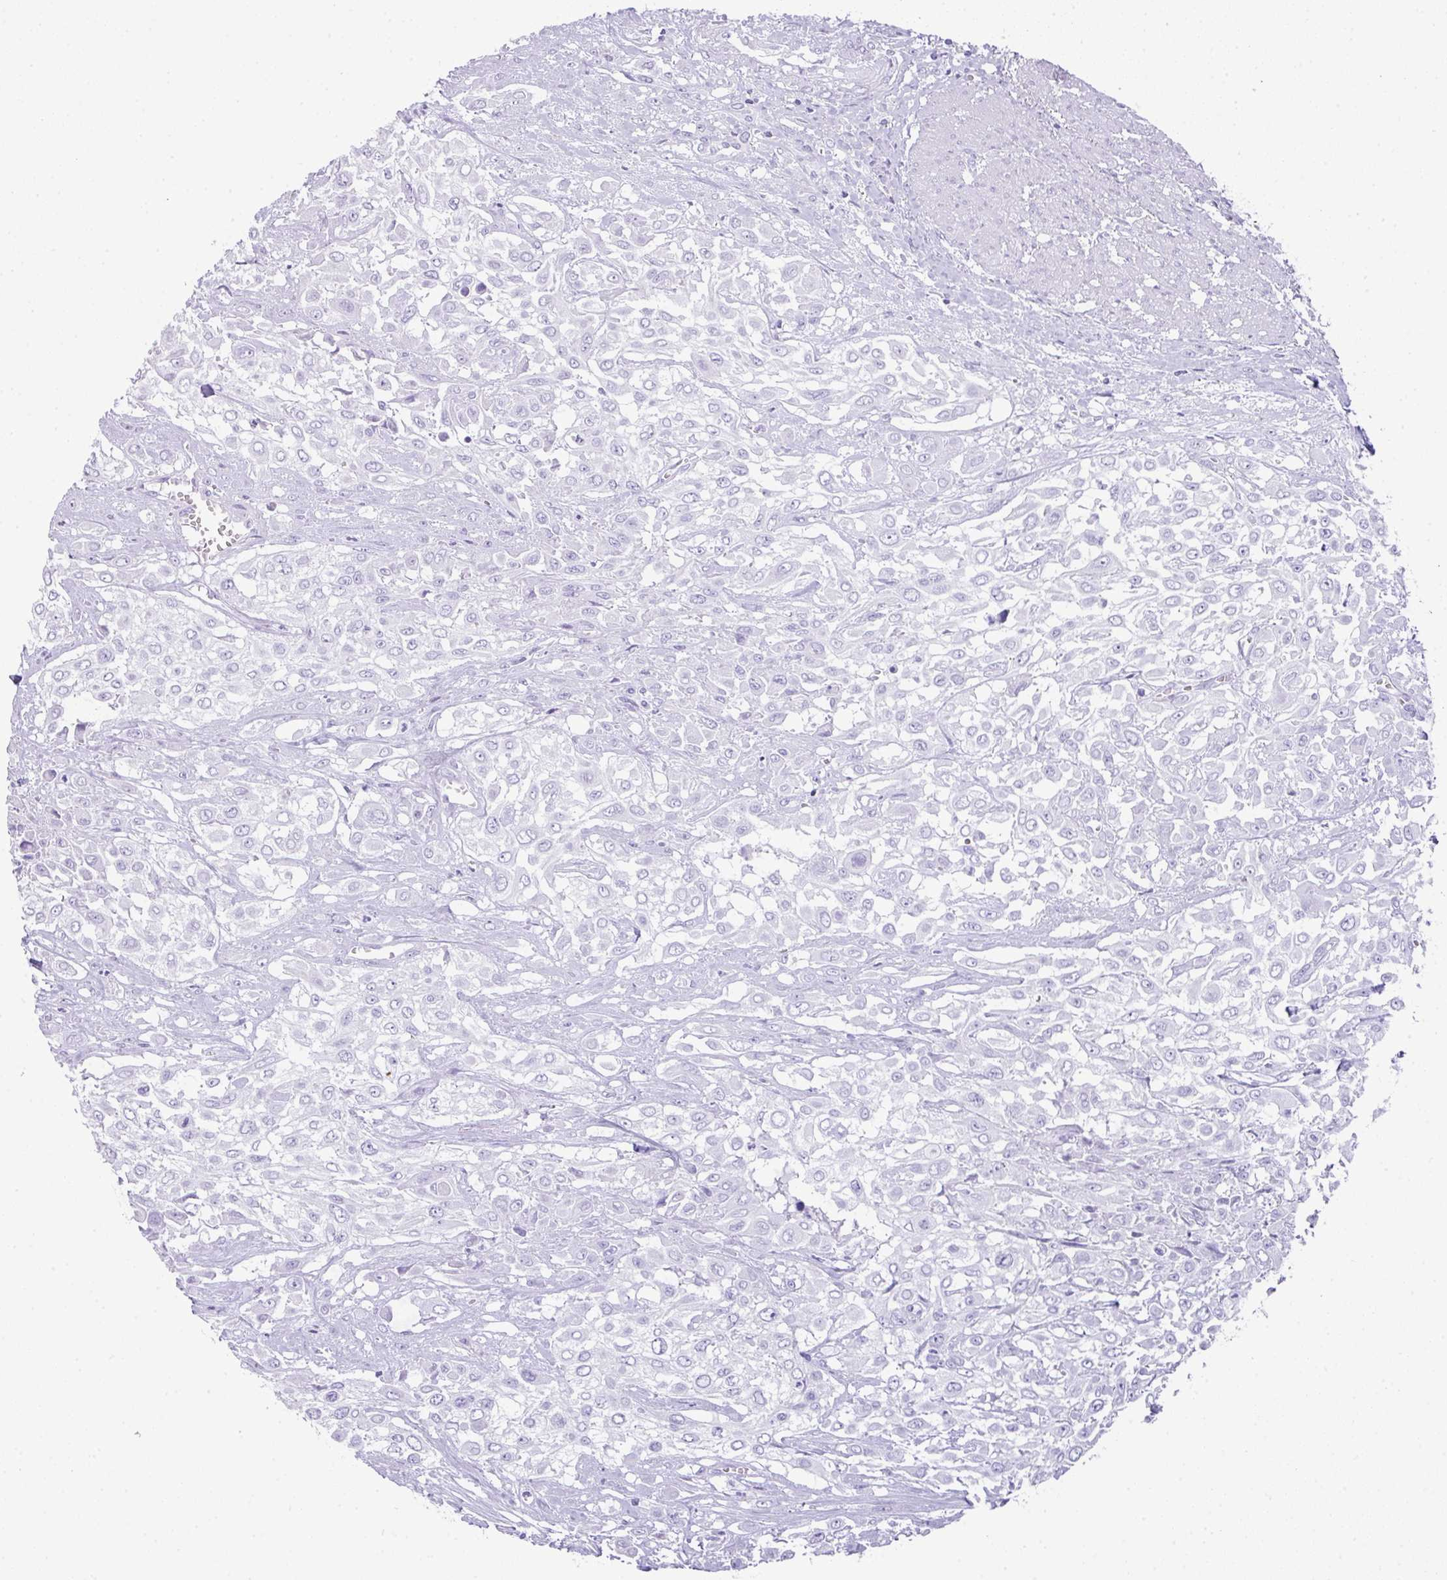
{"staining": {"intensity": "negative", "quantity": "none", "location": "none"}, "tissue": "urothelial cancer", "cell_type": "Tumor cells", "image_type": "cancer", "snomed": [{"axis": "morphology", "description": "Urothelial carcinoma, High grade"}, {"axis": "topography", "description": "Urinary bladder"}], "caption": "Urothelial cancer was stained to show a protein in brown. There is no significant staining in tumor cells. Brightfield microscopy of immunohistochemistry (IHC) stained with DAB (3,3'-diaminobenzidine) (brown) and hematoxylin (blue), captured at high magnification.", "gene": "TNP1", "patient": {"sex": "male", "age": 57}}